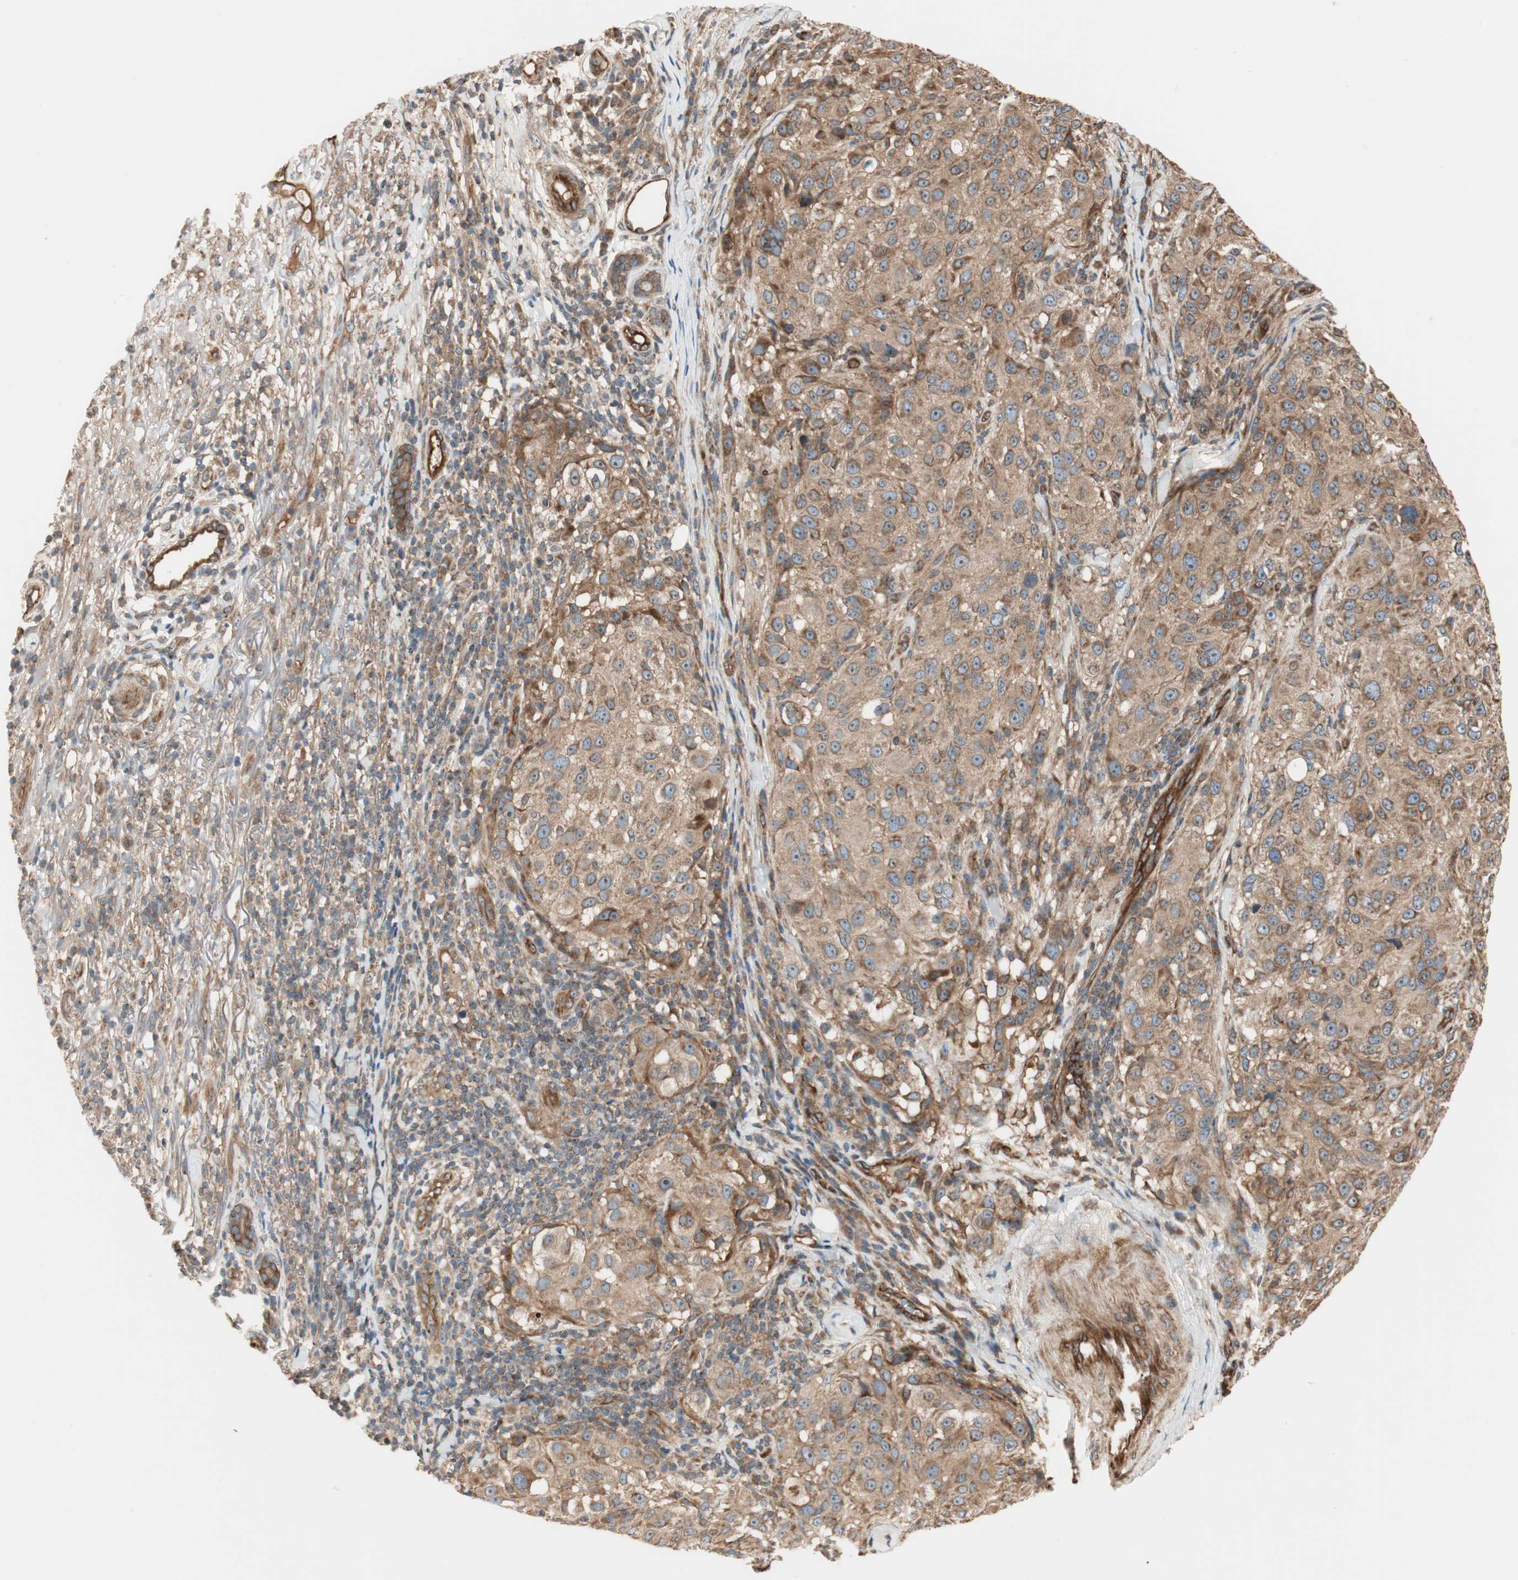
{"staining": {"intensity": "moderate", "quantity": ">75%", "location": "cytoplasmic/membranous"}, "tissue": "melanoma", "cell_type": "Tumor cells", "image_type": "cancer", "snomed": [{"axis": "morphology", "description": "Necrosis, NOS"}, {"axis": "morphology", "description": "Malignant melanoma, NOS"}, {"axis": "topography", "description": "Skin"}], "caption": "Malignant melanoma stained with a brown dye demonstrates moderate cytoplasmic/membranous positive staining in approximately >75% of tumor cells.", "gene": "CTTNBP2NL", "patient": {"sex": "female", "age": 87}}